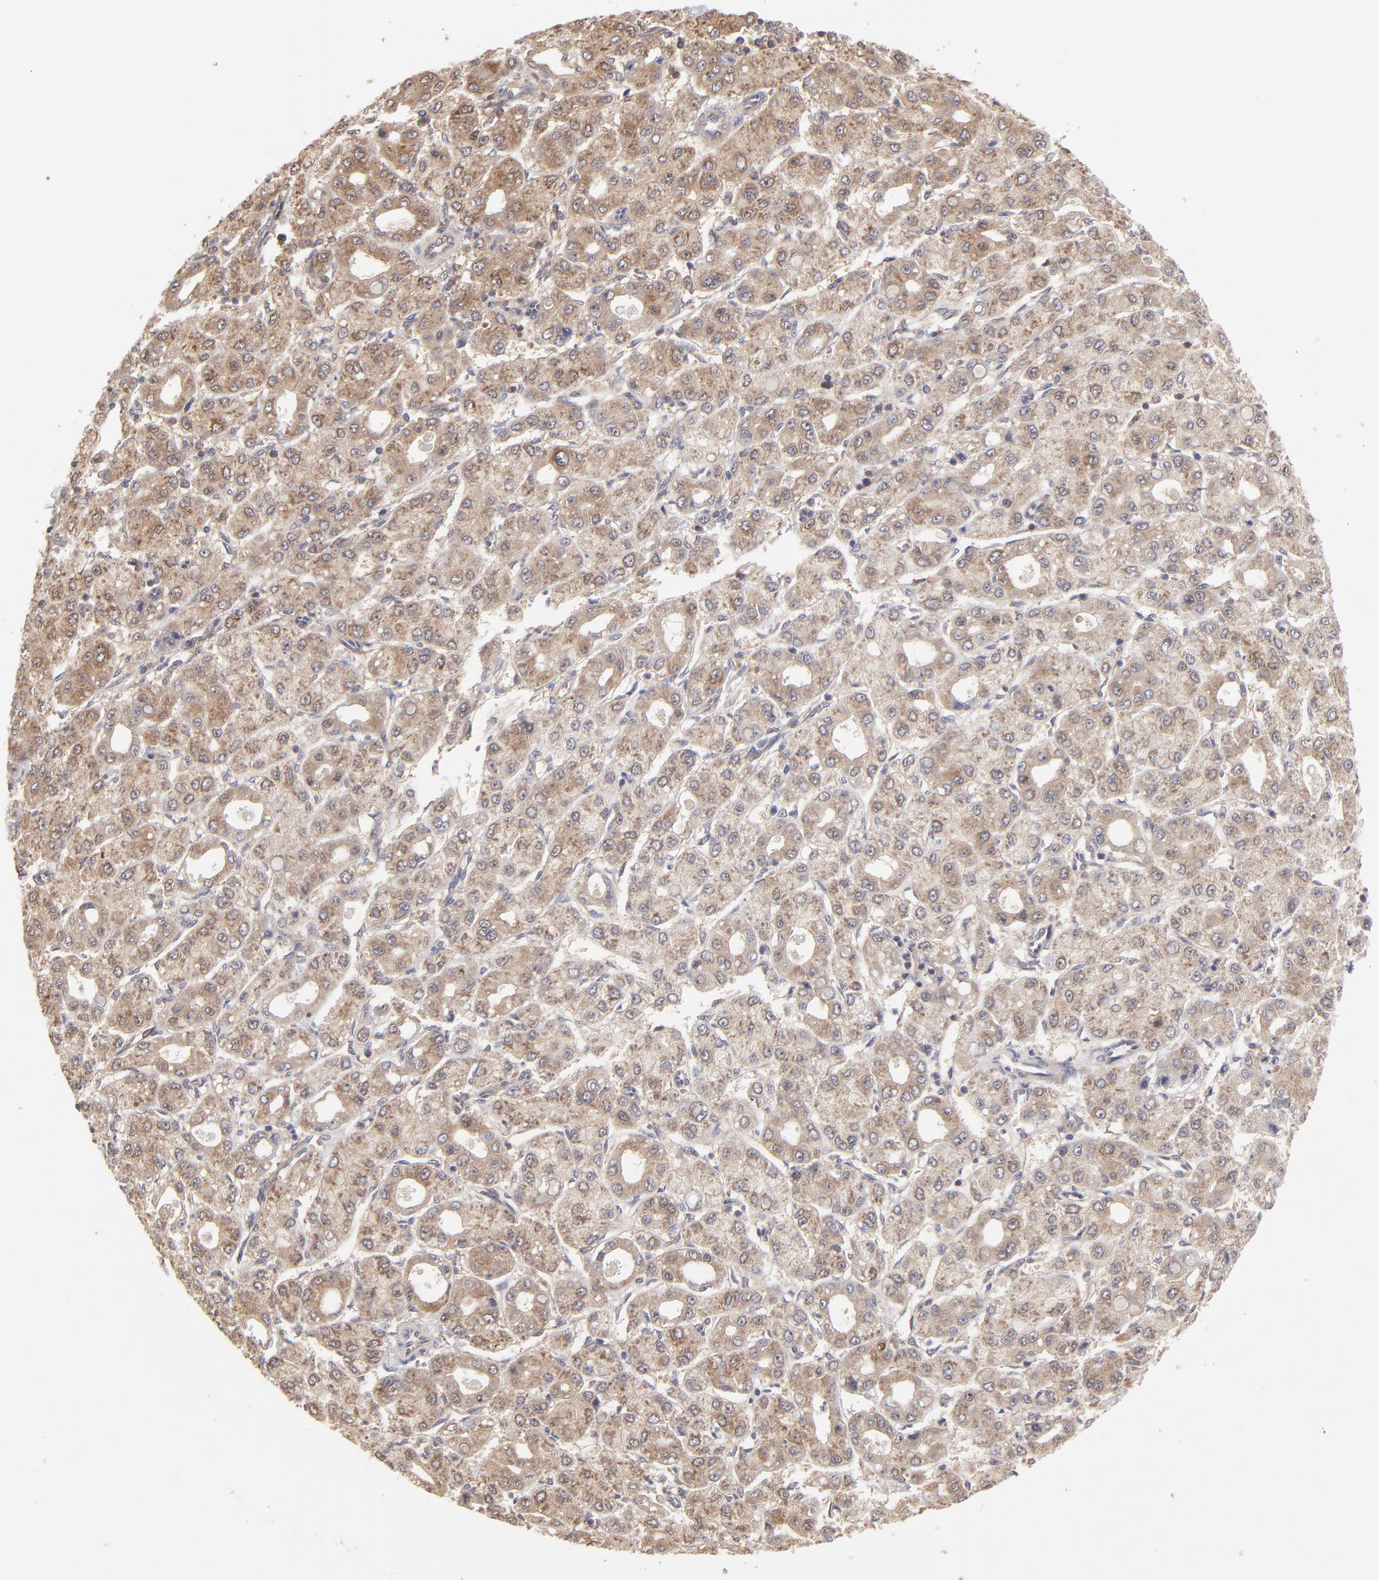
{"staining": {"intensity": "moderate", "quantity": ">75%", "location": "cytoplasmic/membranous"}, "tissue": "liver cancer", "cell_type": "Tumor cells", "image_type": "cancer", "snomed": [{"axis": "morphology", "description": "Carcinoma, Hepatocellular, NOS"}, {"axis": "topography", "description": "Liver"}], "caption": "High-power microscopy captured an immunohistochemistry (IHC) histopathology image of liver cancer, revealing moderate cytoplasmic/membranous expression in about >75% of tumor cells.", "gene": "GART", "patient": {"sex": "male", "age": 69}}